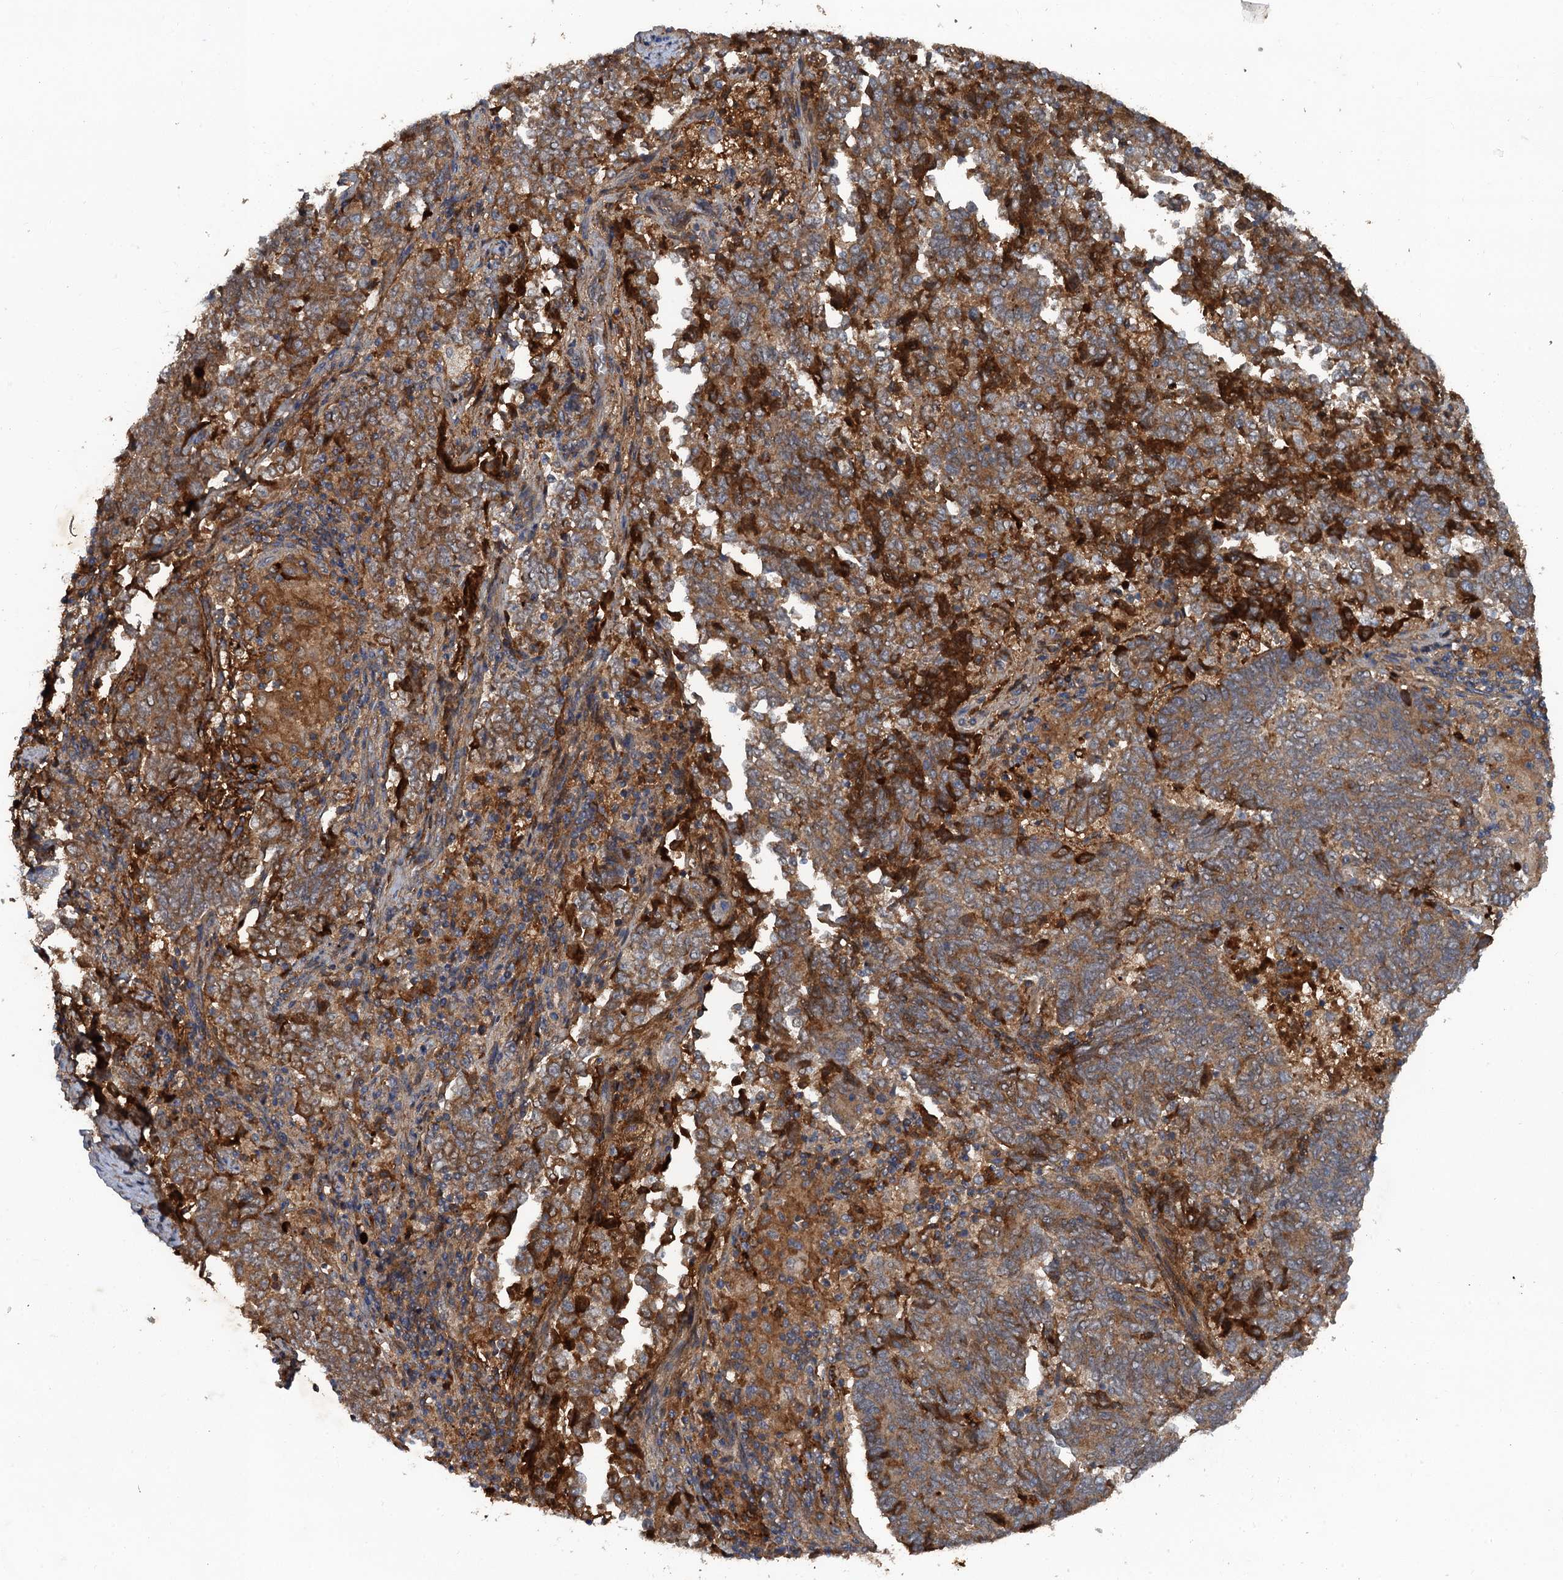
{"staining": {"intensity": "moderate", "quantity": ">75%", "location": "cytoplasmic/membranous"}, "tissue": "endometrial cancer", "cell_type": "Tumor cells", "image_type": "cancer", "snomed": [{"axis": "morphology", "description": "Adenocarcinoma, NOS"}, {"axis": "topography", "description": "Endometrium"}], "caption": "Endometrial adenocarcinoma tissue demonstrates moderate cytoplasmic/membranous staining in about >75% of tumor cells (DAB (3,3'-diaminobenzidine) IHC, brown staining for protein, blue staining for nuclei).", "gene": "HAPLN3", "patient": {"sex": "female", "age": 80}}